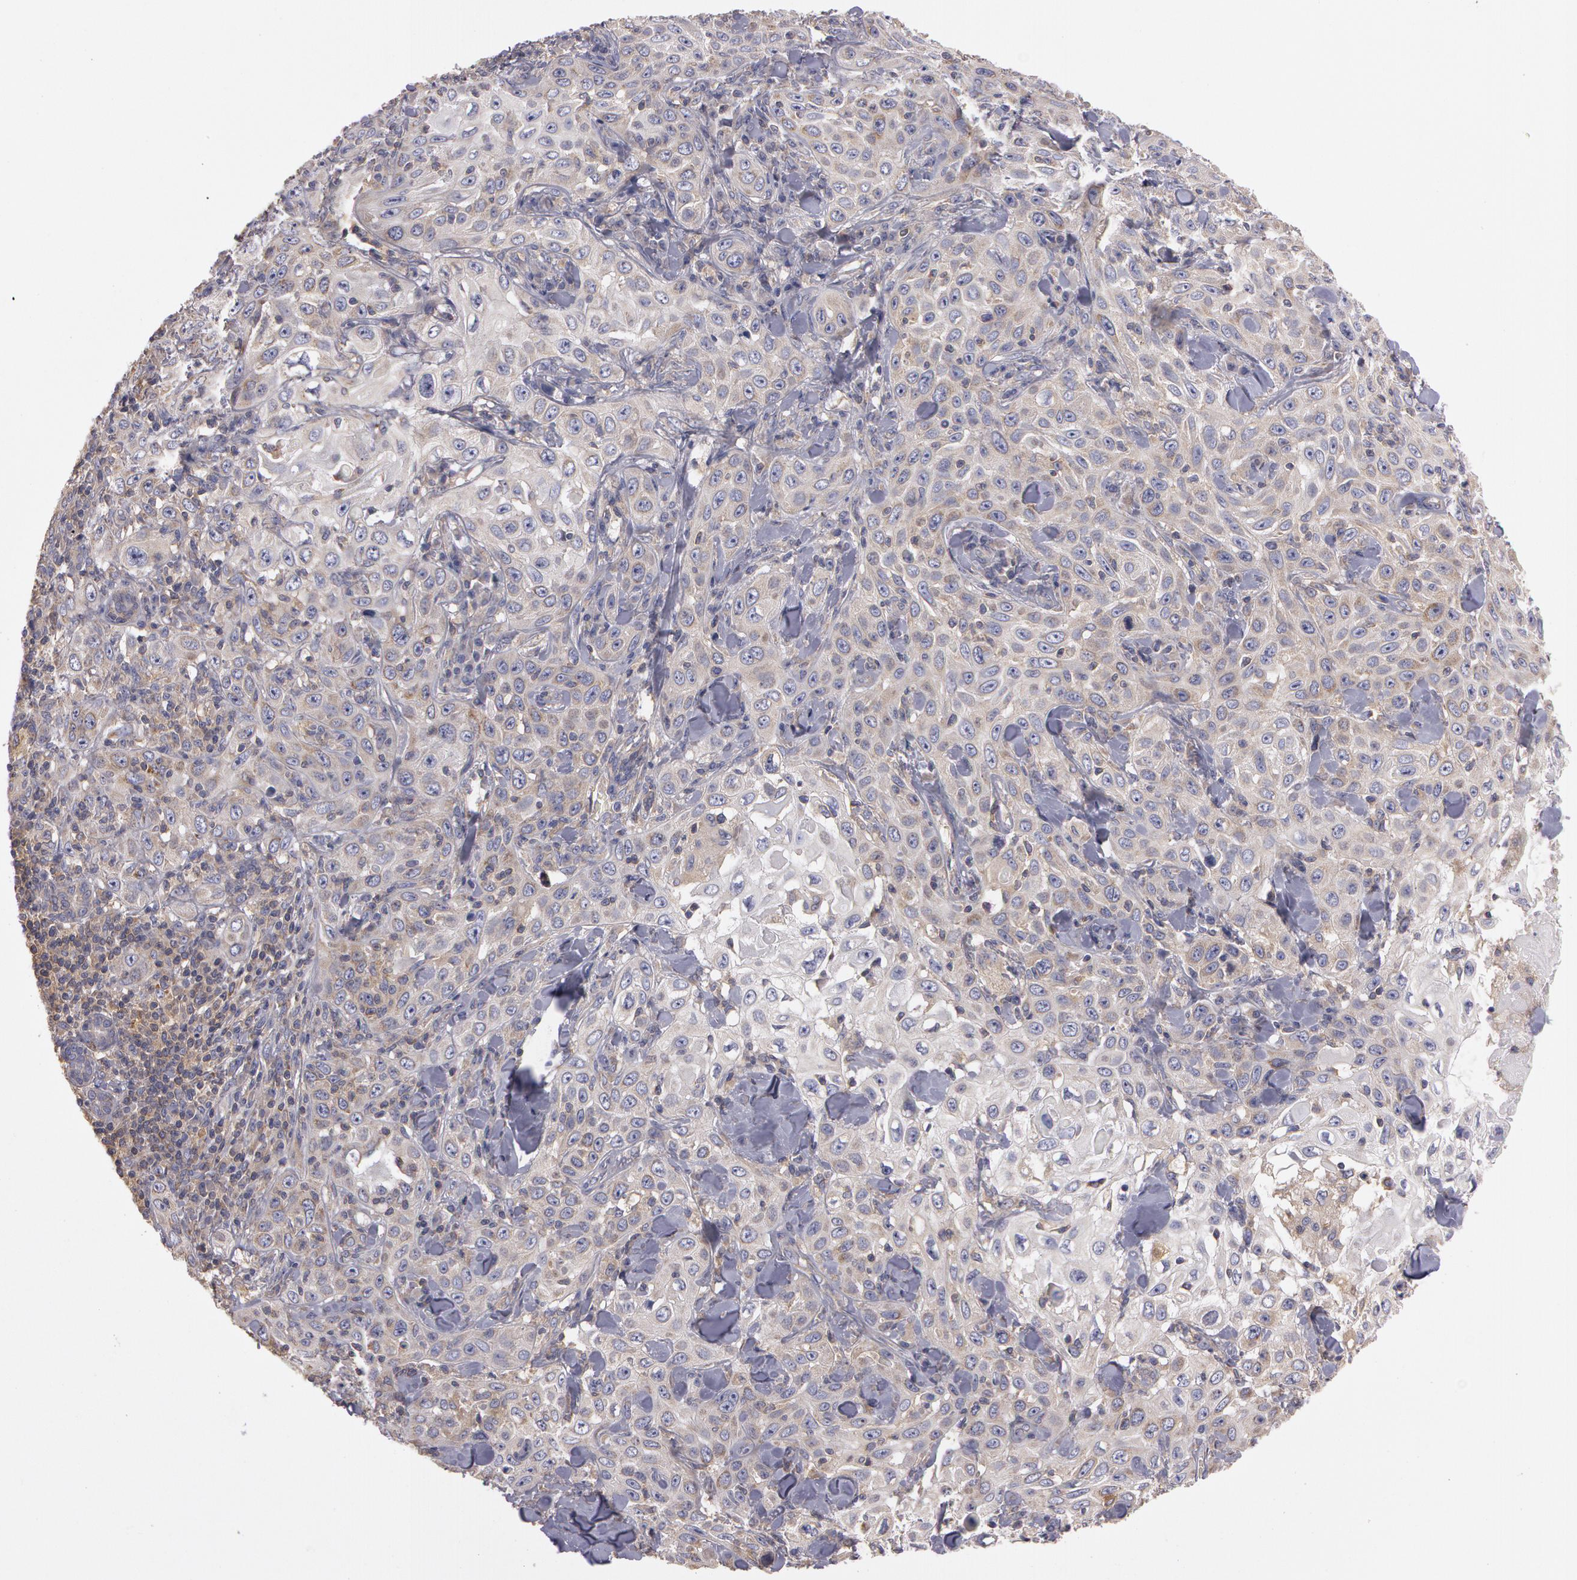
{"staining": {"intensity": "weak", "quantity": "<25%", "location": "cytoplasmic/membranous"}, "tissue": "skin cancer", "cell_type": "Tumor cells", "image_type": "cancer", "snomed": [{"axis": "morphology", "description": "Squamous cell carcinoma, NOS"}, {"axis": "topography", "description": "Skin"}], "caption": "A photomicrograph of skin squamous cell carcinoma stained for a protein shows no brown staining in tumor cells.", "gene": "NEK9", "patient": {"sex": "male", "age": 84}}